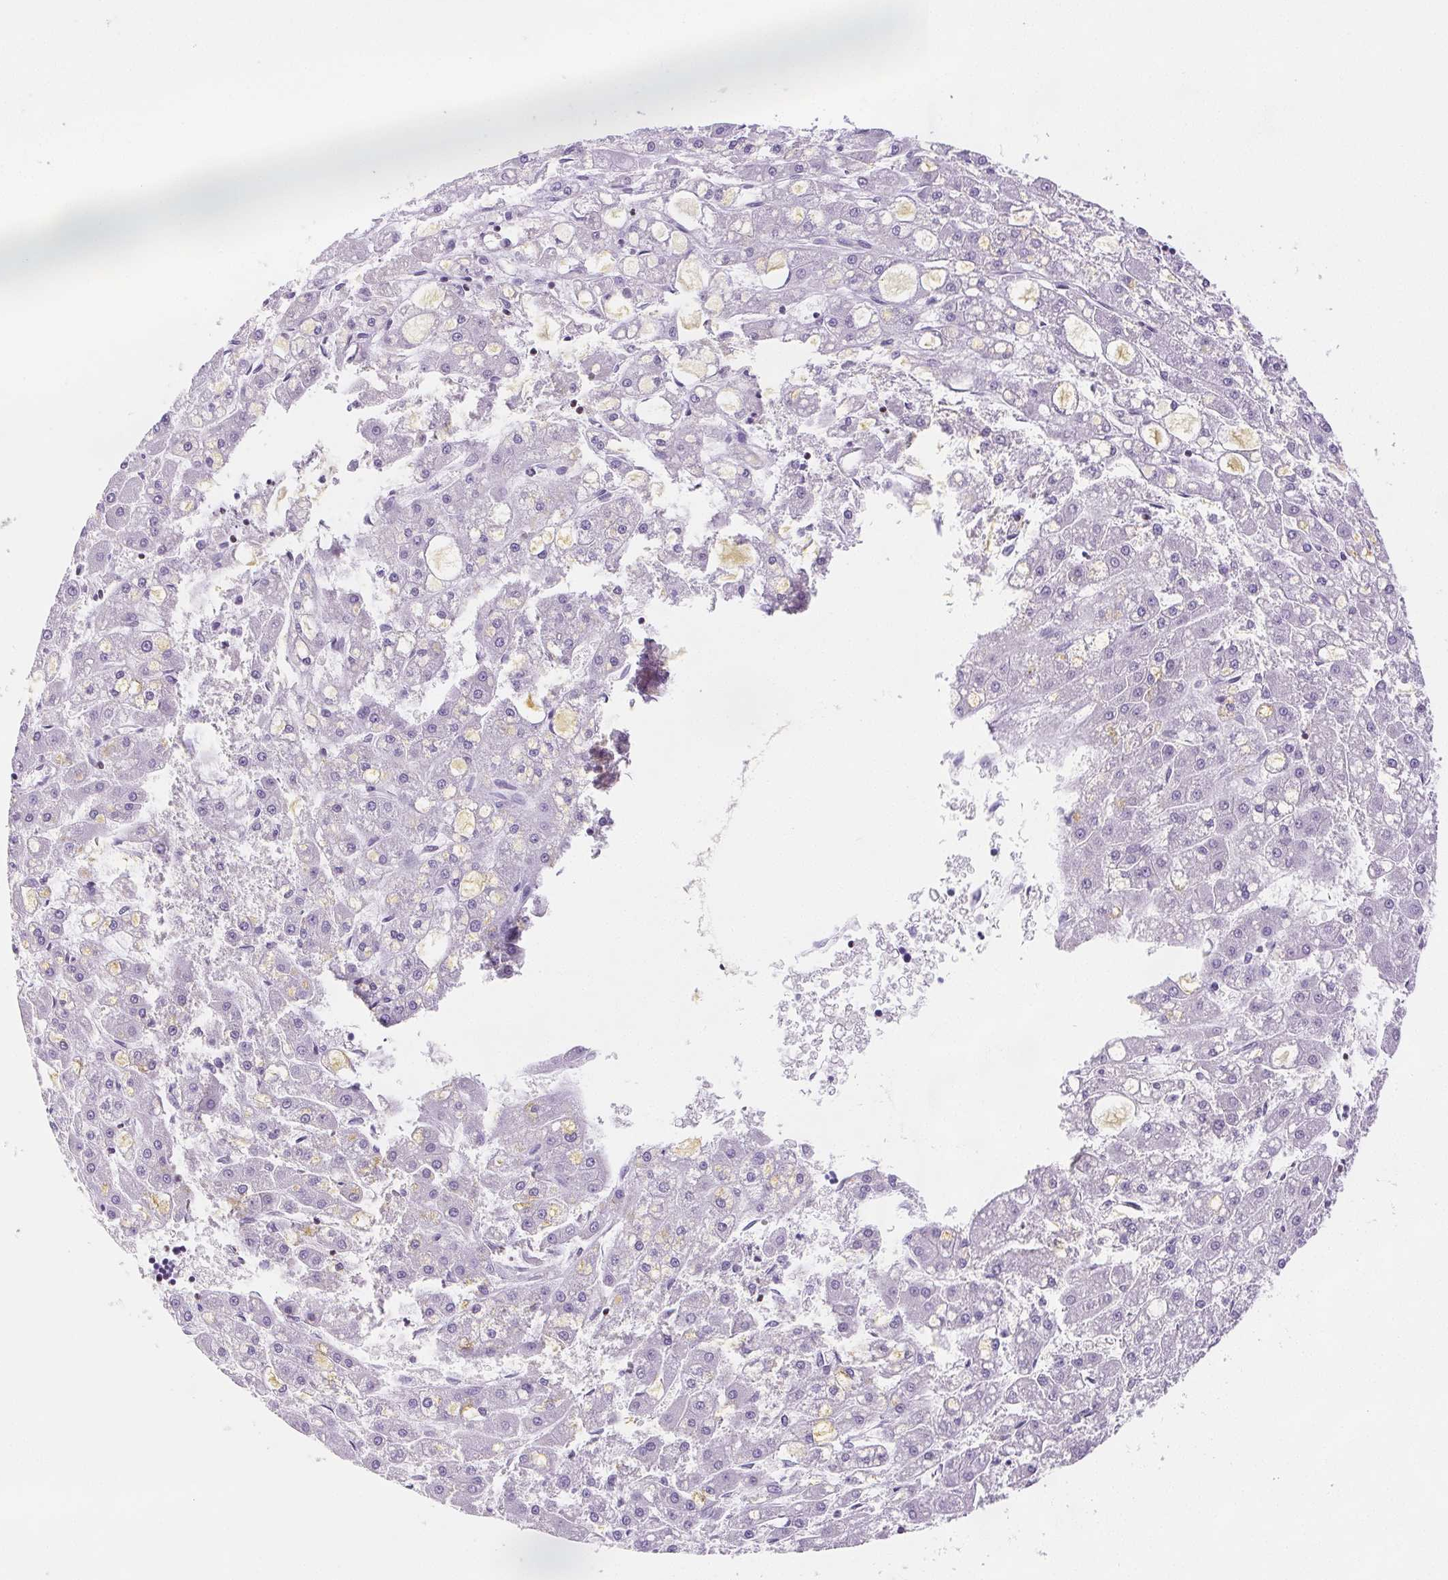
{"staining": {"intensity": "negative", "quantity": "none", "location": "none"}, "tissue": "liver cancer", "cell_type": "Tumor cells", "image_type": "cancer", "snomed": [{"axis": "morphology", "description": "Carcinoma, Hepatocellular, NOS"}, {"axis": "topography", "description": "Liver"}], "caption": "This is an immunohistochemistry histopathology image of human liver cancer. There is no staining in tumor cells.", "gene": "BEND2", "patient": {"sex": "male", "age": 67}}